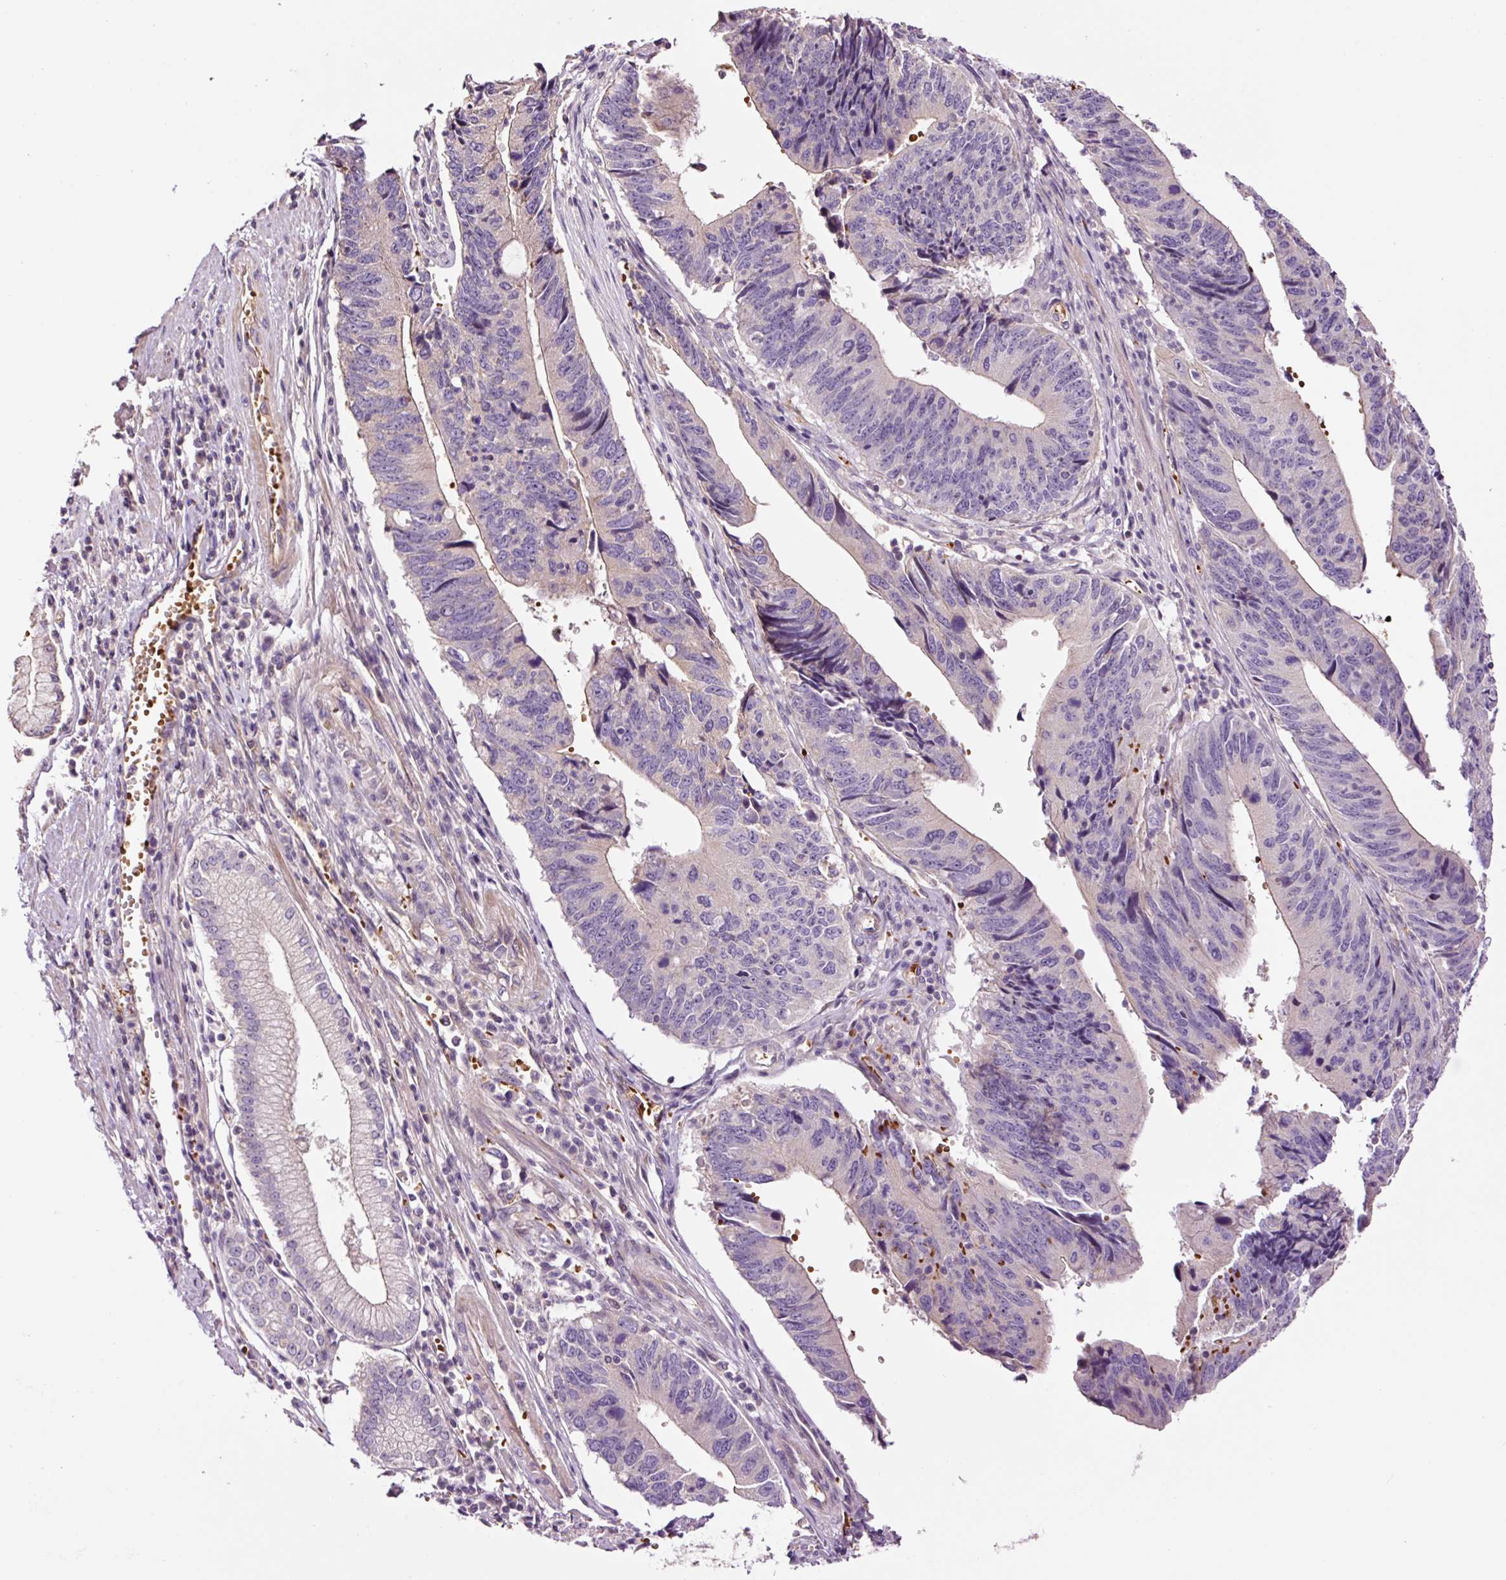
{"staining": {"intensity": "negative", "quantity": "none", "location": "none"}, "tissue": "stomach cancer", "cell_type": "Tumor cells", "image_type": "cancer", "snomed": [{"axis": "morphology", "description": "Adenocarcinoma, NOS"}, {"axis": "topography", "description": "Stomach"}], "caption": "Immunohistochemical staining of stomach cancer exhibits no significant positivity in tumor cells.", "gene": "TMEM235", "patient": {"sex": "male", "age": 59}}